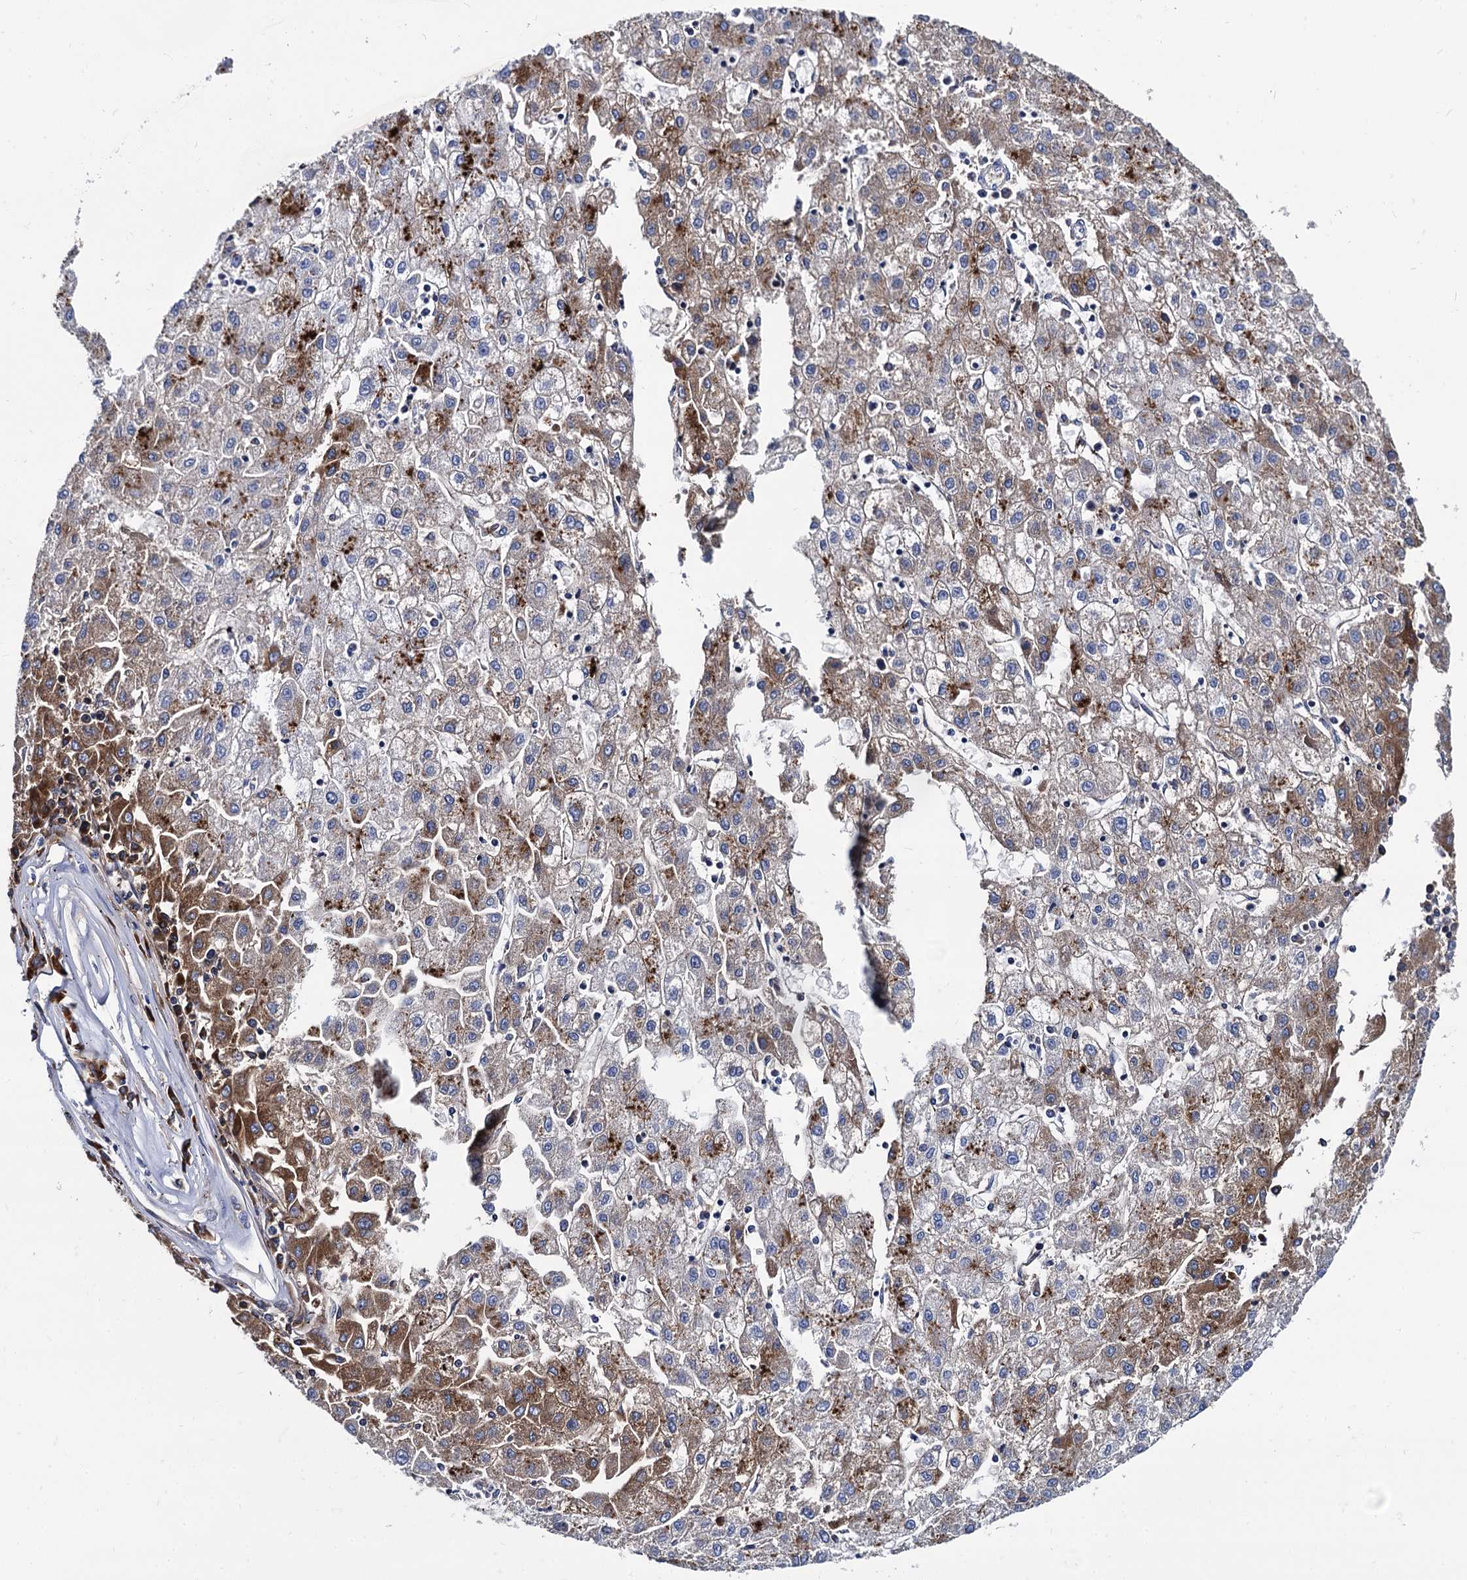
{"staining": {"intensity": "moderate", "quantity": "<25%", "location": "cytoplasmic/membranous"}, "tissue": "liver cancer", "cell_type": "Tumor cells", "image_type": "cancer", "snomed": [{"axis": "morphology", "description": "Carcinoma, Hepatocellular, NOS"}, {"axis": "topography", "description": "Liver"}], "caption": "High-magnification brightfield microscopy of liver hepatocellular carcinoma stained with DAB (brown) and counterstained with hematoxylin (blue). tumor cells exhibit moderate cytoplasmic/membranous expression is seen in about<25% of cells.", "gene": "APOD", "patient": {"sex": "male", "age": 72}}